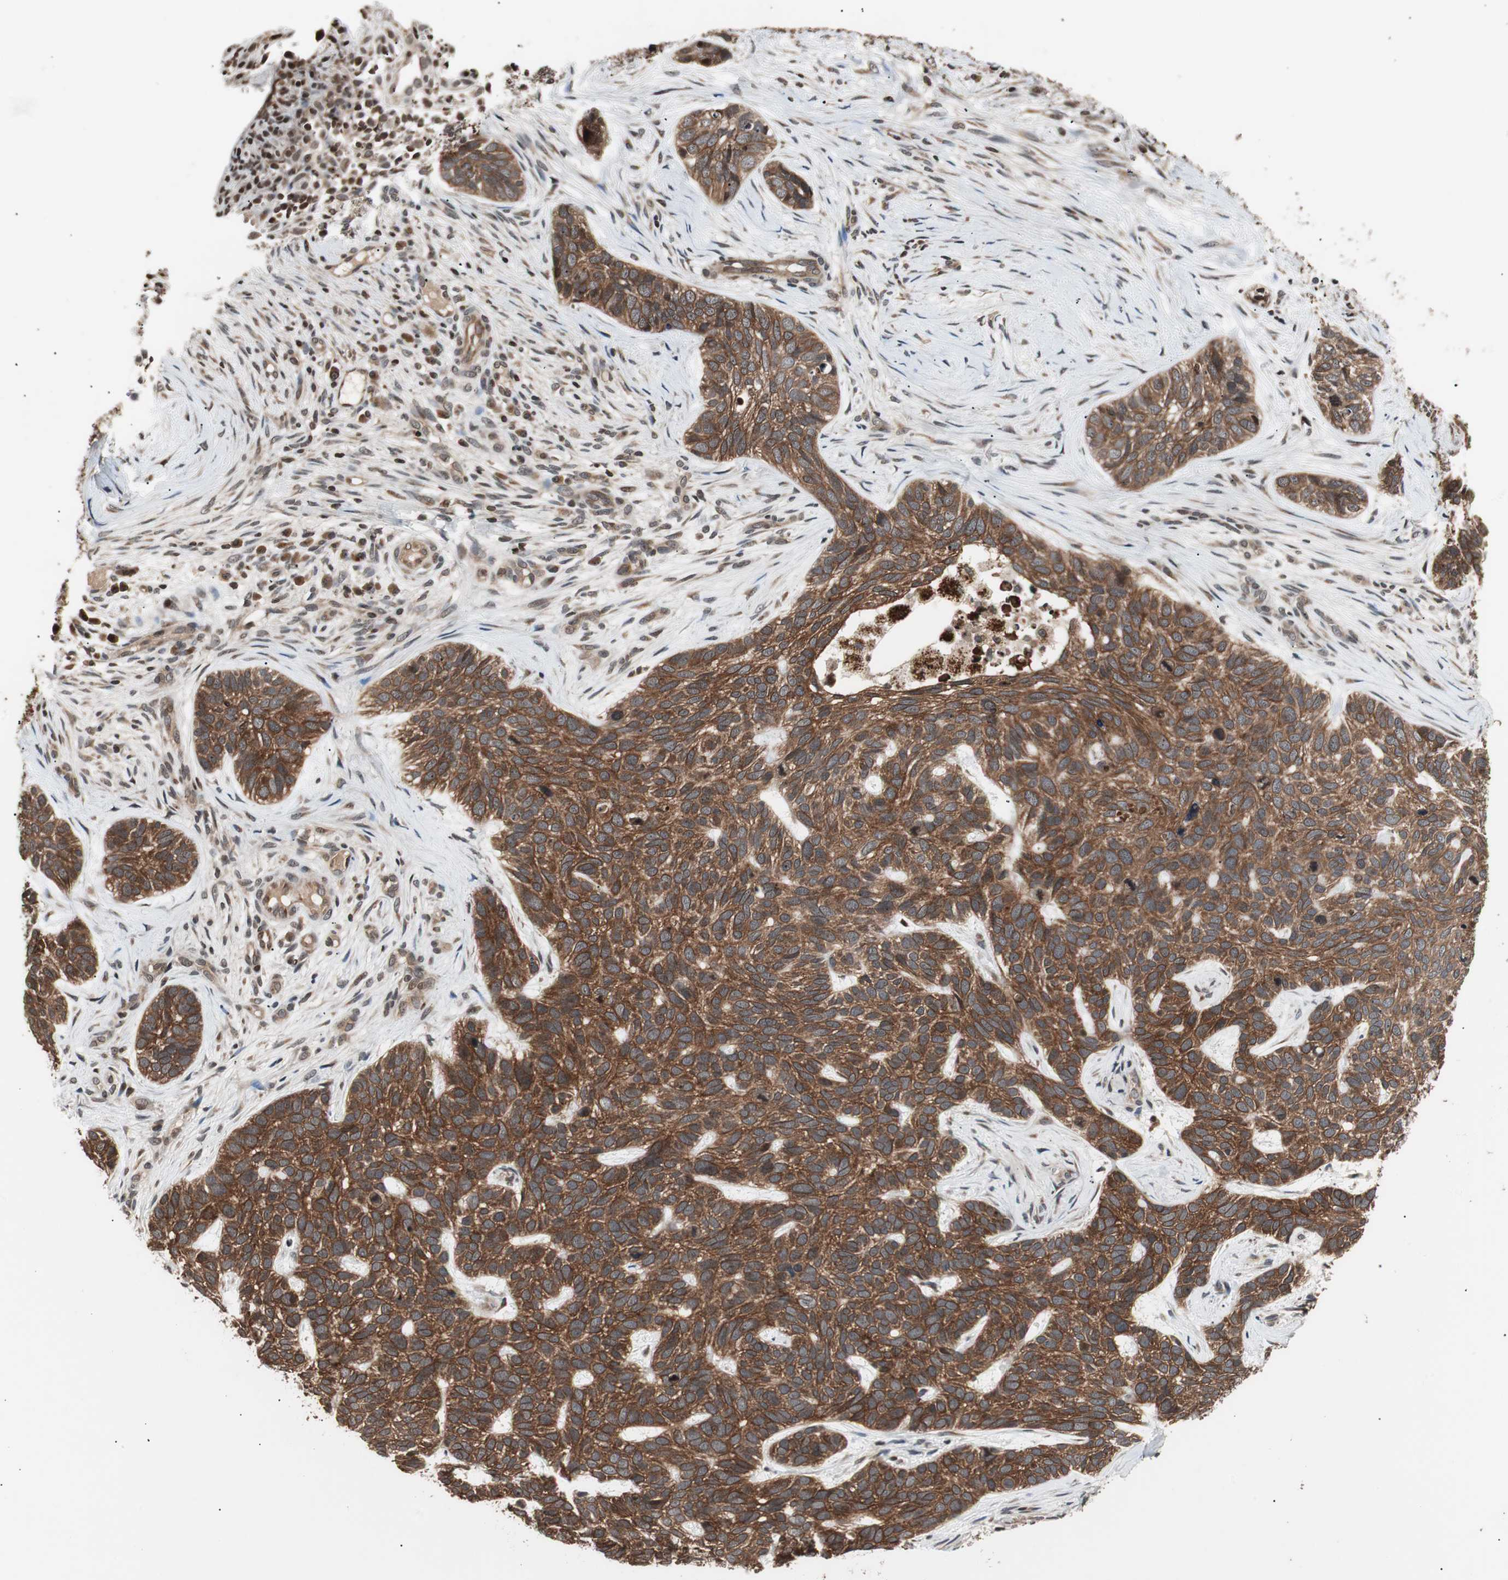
{"staining": {"intensity": "strong", "quantity": ">75%", "location": "cytoplasmic/membranous"}, "tissue": "skin cancer", "cell_type": "Tumor cells", "image_type": "cancer", "snomed": [{"axis": "morphology", "description": "Basal cell carcinoma"}, {"axis": "topography", "description": "Skin"}], "caption": "Brown immunohistochemical staining in human basal cell carcinoma (skin) displays strong cytoplasmic/membranous staining in approximately >75% of tumor cells. The staining was performed using DAB to visualize the protein expression in brown, while the nuclei were stained in blue with hematoxylin (Magnification: 20x).", "gene": "ZFC3H1", "patient": {"sex": "male", "age": 87}}